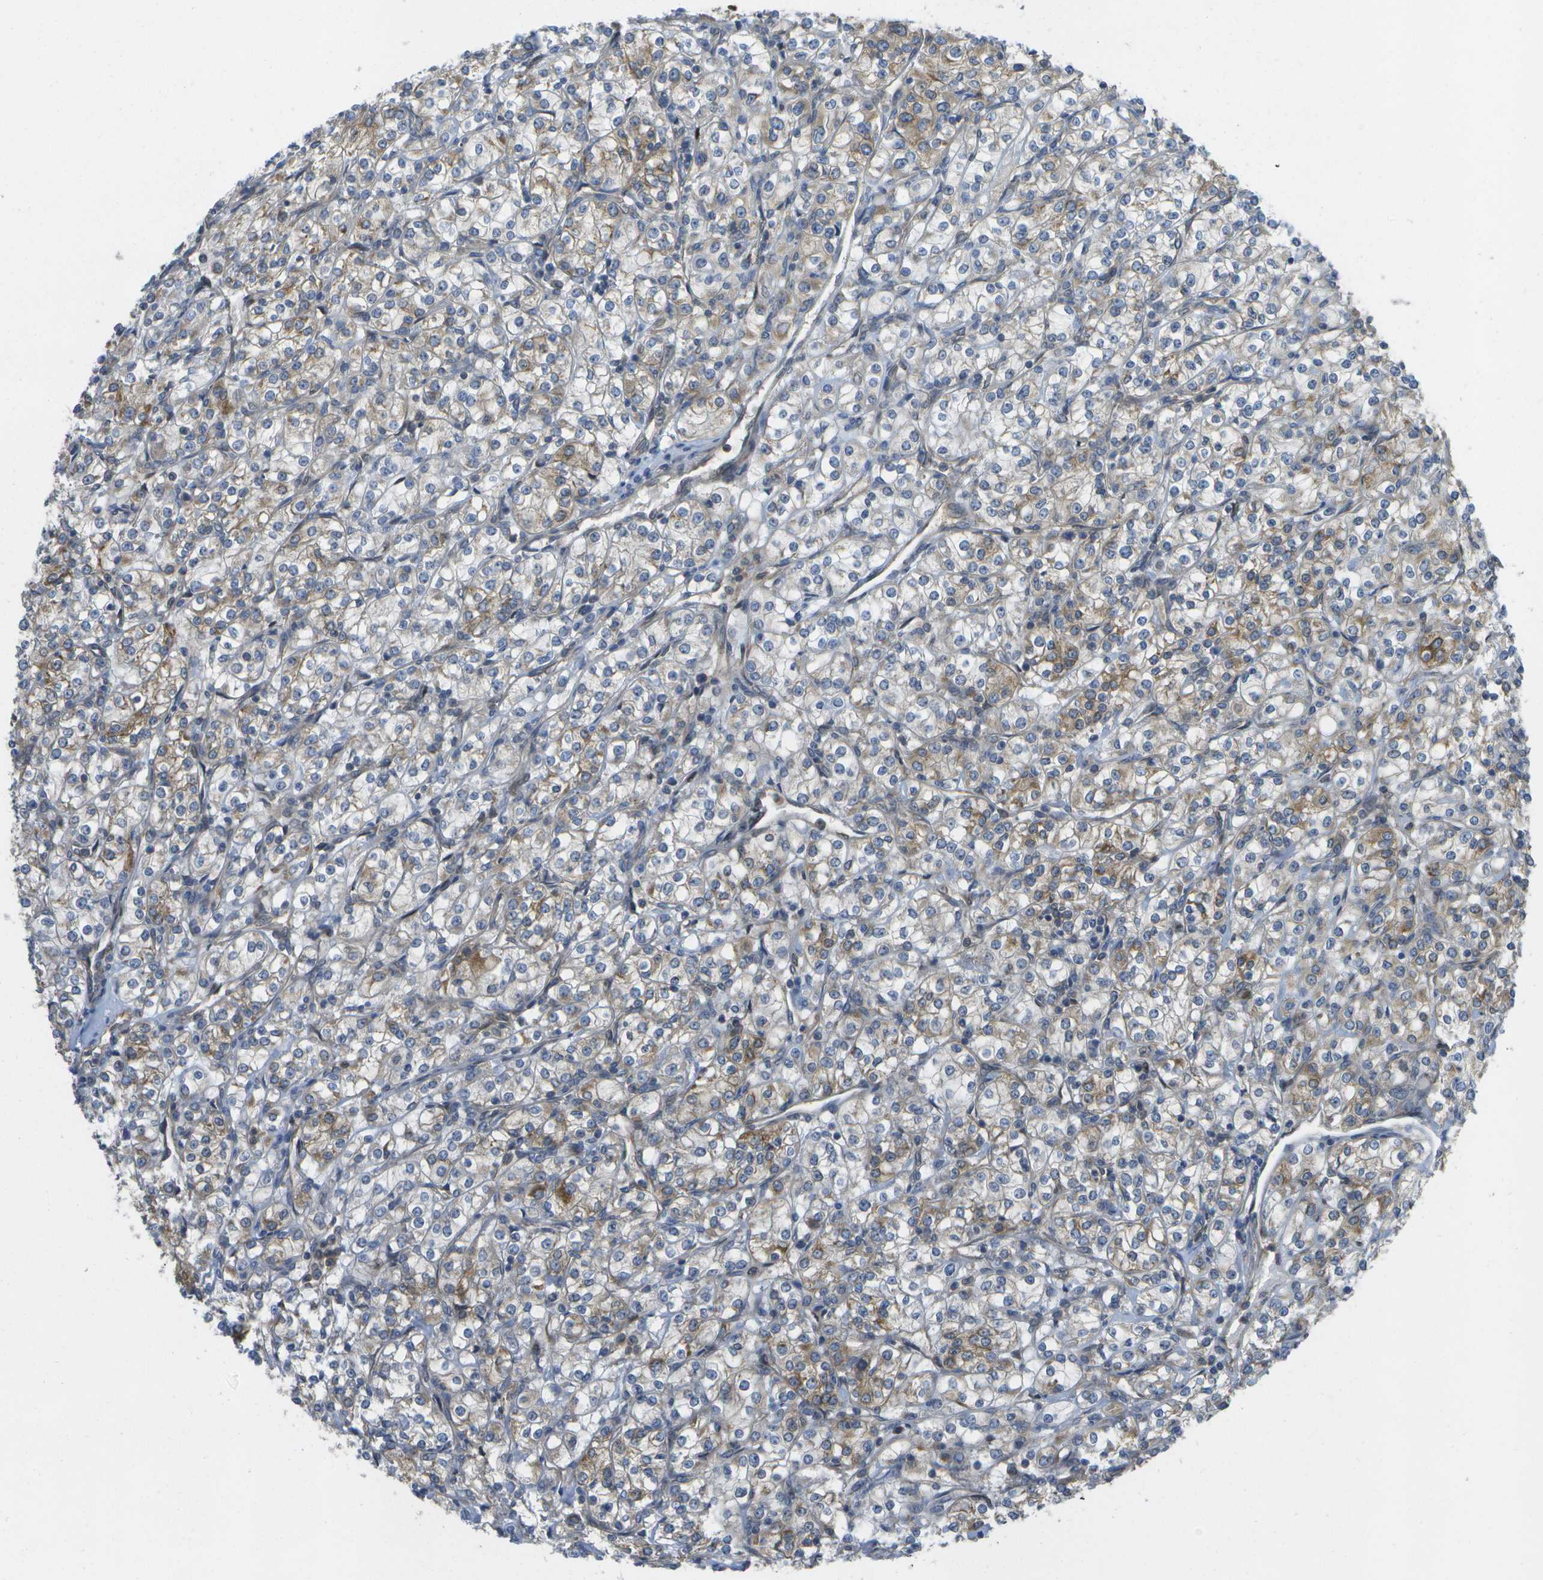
{"staining": {"intensity": "moderate", "quantity": "25%-75%", "location": "cytoplasmic/membranous"}, "tissue": "renal cancer", "cell_type": "Tumor cells", "image_type": "cancer", "snomed": [{"axis": "morphology", "description": "Adenocarcinoma, NOS"}, {"axis": "topography", "description": "Kidney"}], "caption": "Immunohistochemistry histopathology image of renal cancer stained for a protein (brown), which displays medium levels of moderate cytoplasmic/membranous staining in about 25%-75% of tumor cells.", "gene": "DPM3", "patient": {"sex": "male", "age": 77}}